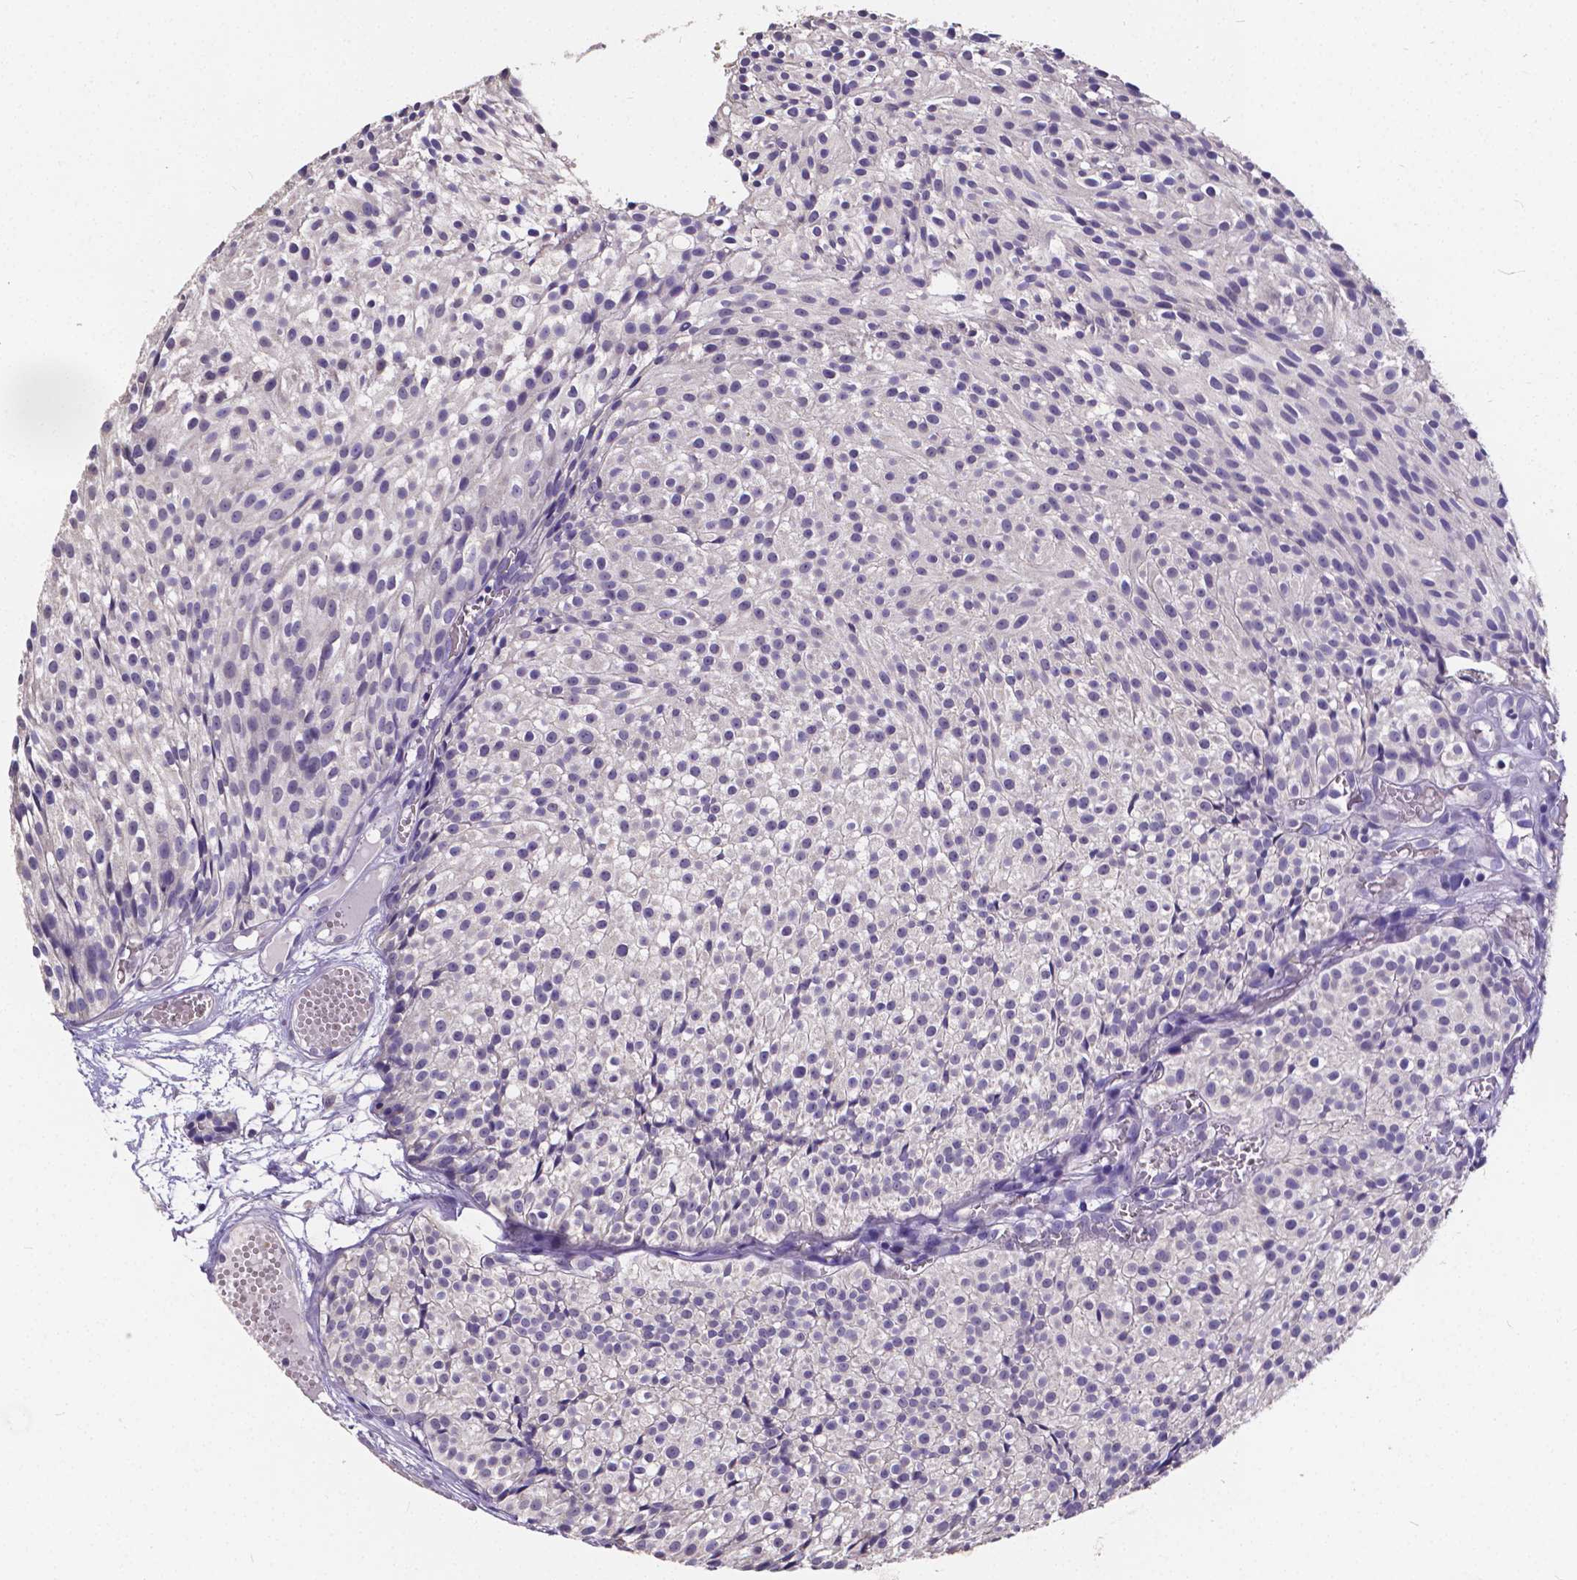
{"staining": {"intensity": "negative", "quantity": "none", "location": "none"}, "tissue": "urothelial cancer", "cell_type": "Tumor cells", "image_type": "cancer", "snomed": [{"axis": "morphology", "description": "Urothelial carcinoma, Low grade"}, {"axis": "topography", "description": "Urinary bladder"}], "caption": "A photomicrograph of human low-grade urothelial carcinoma is negative for staining in tumor cells.", "gene": "CTNNA2", "patient": {"sex": "male", "age": 63}}